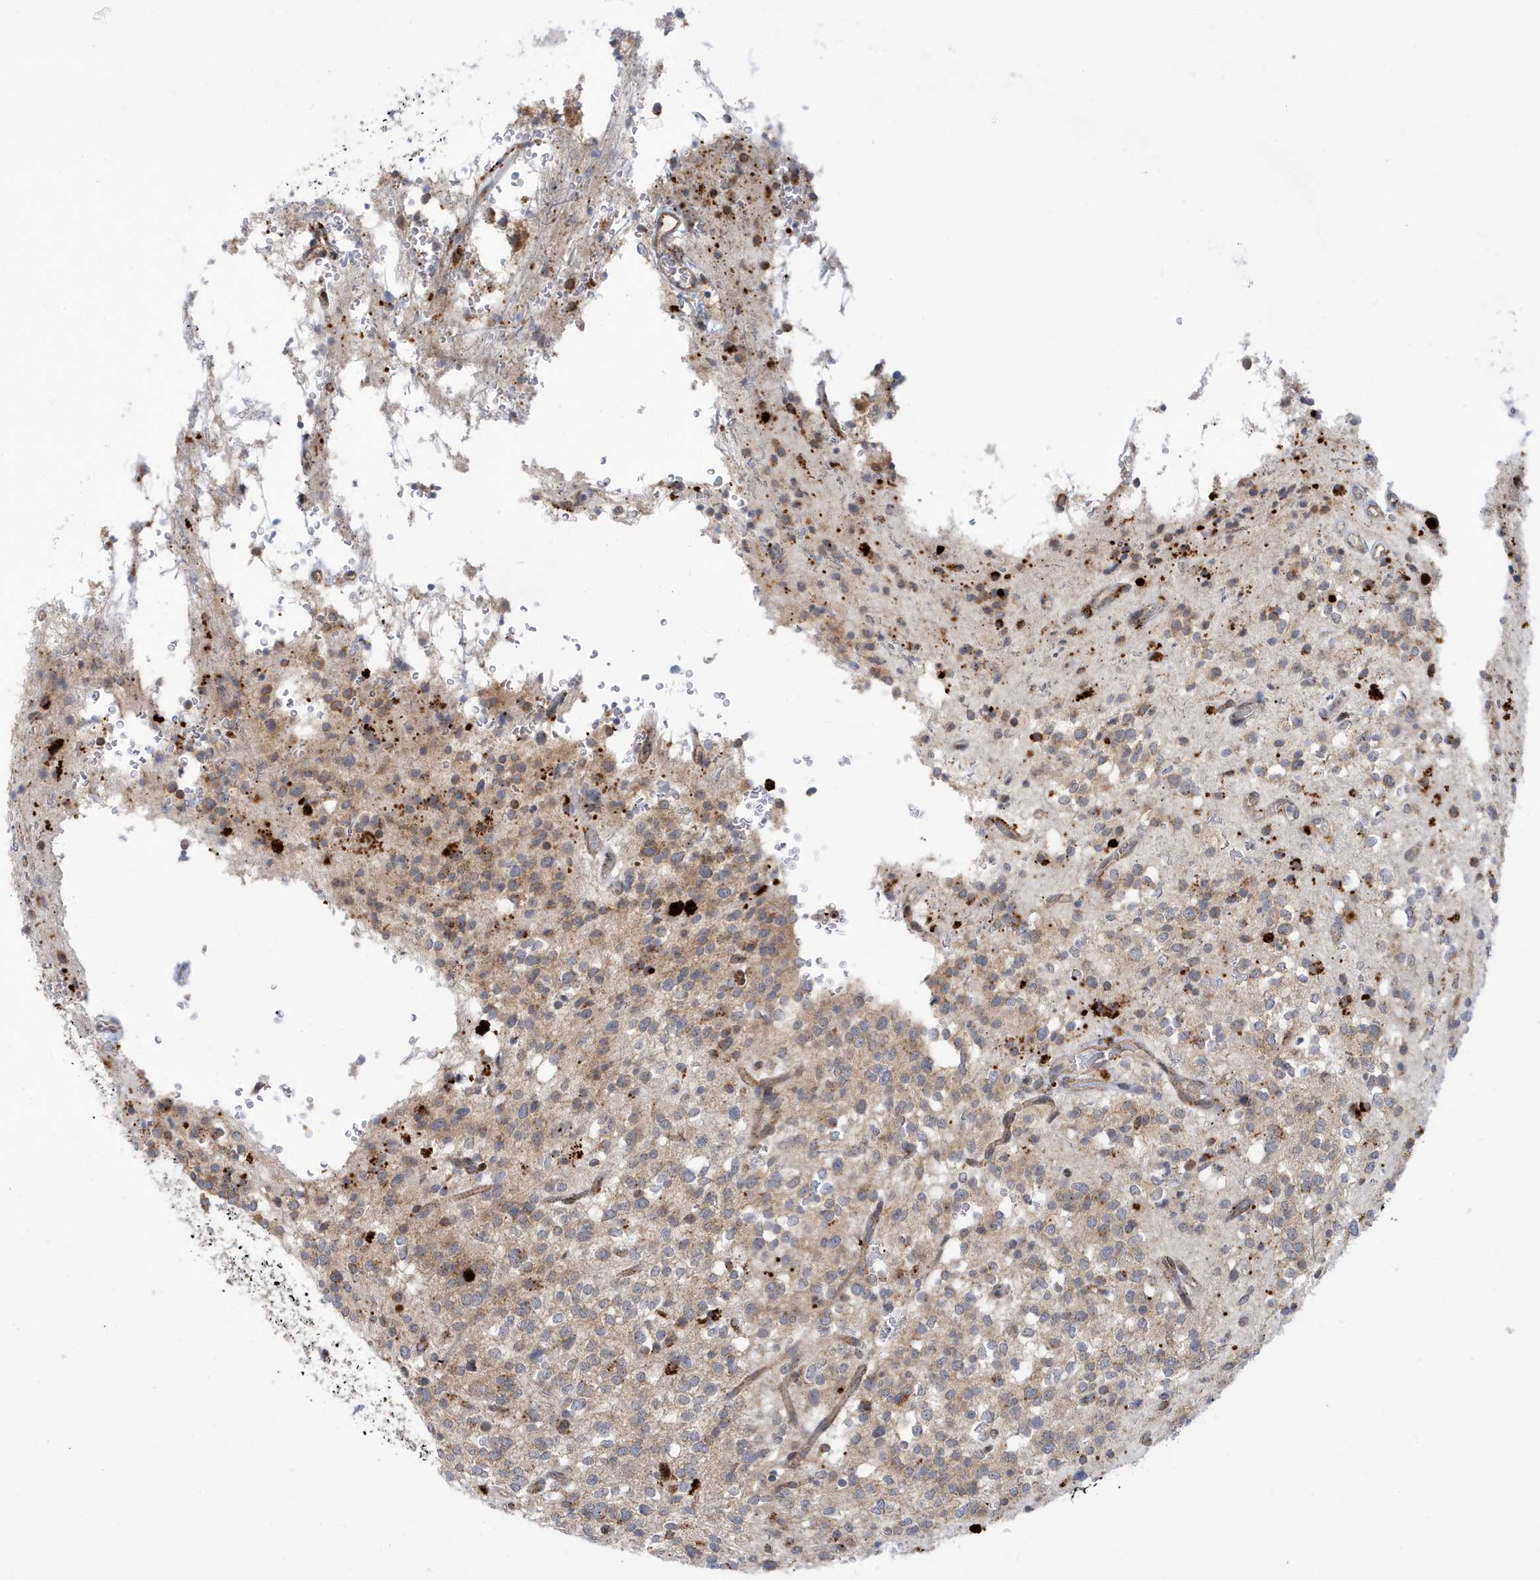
{"staining": {"intensity": "weak", "quantity": "<25%", "location": "cytoplasmic/membranous"}, "tissue": "glioma", "cell_type": "Tumor cells", "image_type": "cancer", "snomed": [{"axis": "morphology", "description": "Glioma, malignant, High grade"}, {"axis": "topography", "description": "Brain"}], "caption": "DAB immunohistochemical staining of glioma displays no significant staining in tumor cells.", "gene": "ZNF507", "patient": {"sex": "male", "age": 34}}